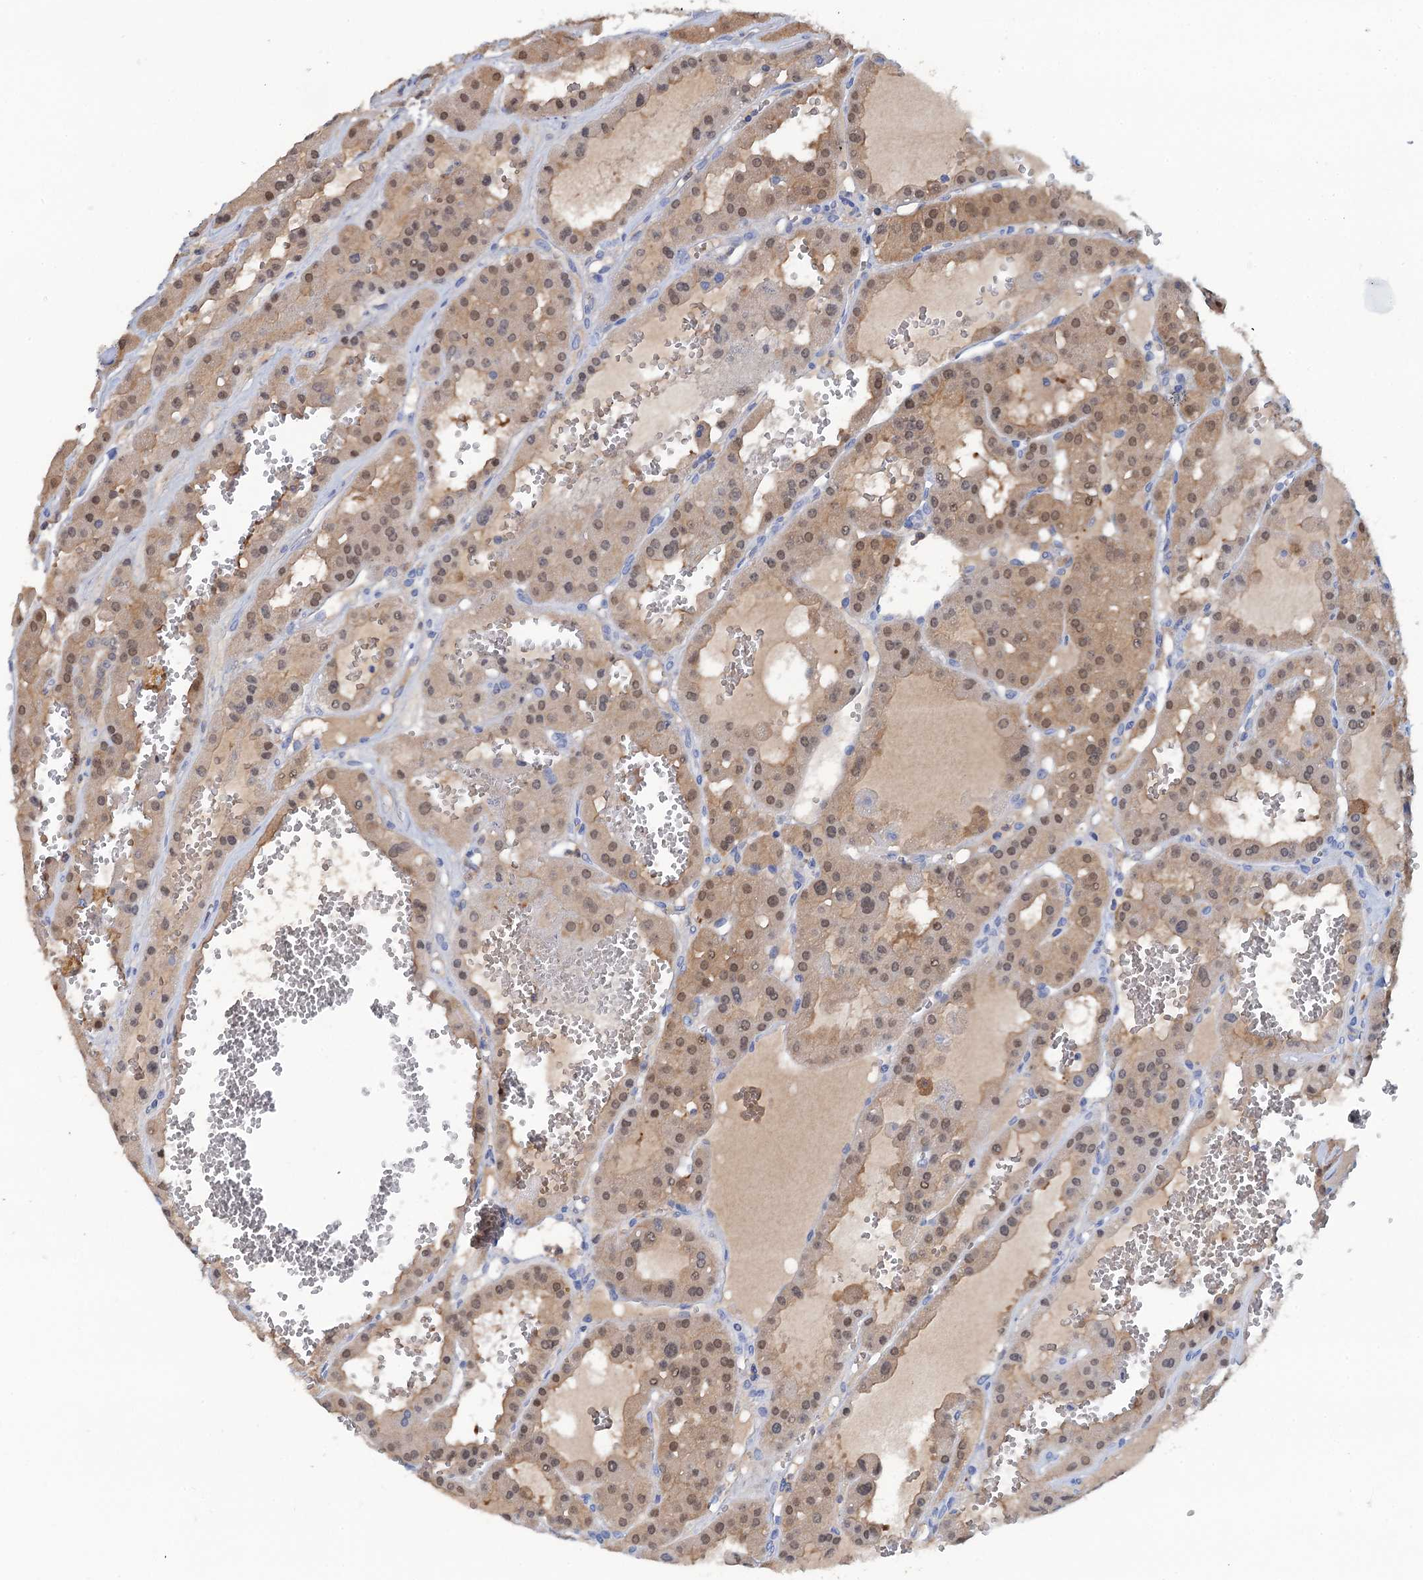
{"staining": {"intensity": "moderate", "quantity": ">75%", "location": "cytoplasmic/membranous,nuclear"}, "tissue": "renal cancer", "cell_type": "Tumor cells", "image_type": "cancer", "snomed": [{"axis": "morphology", "description": "Carcinoma, NOS"}, {"axis": "topography", "description": "Kidney"}], "caption": "A brown stain highlights moderate cytoplasmic/membranous and nuclear staining of a protein in renal carcinoma tumor cells. (brown staining indicates protein expression, while blue staining denotes nuclei).", "gene": "FAH", "patient": {"sex": "female", "age": 75}}